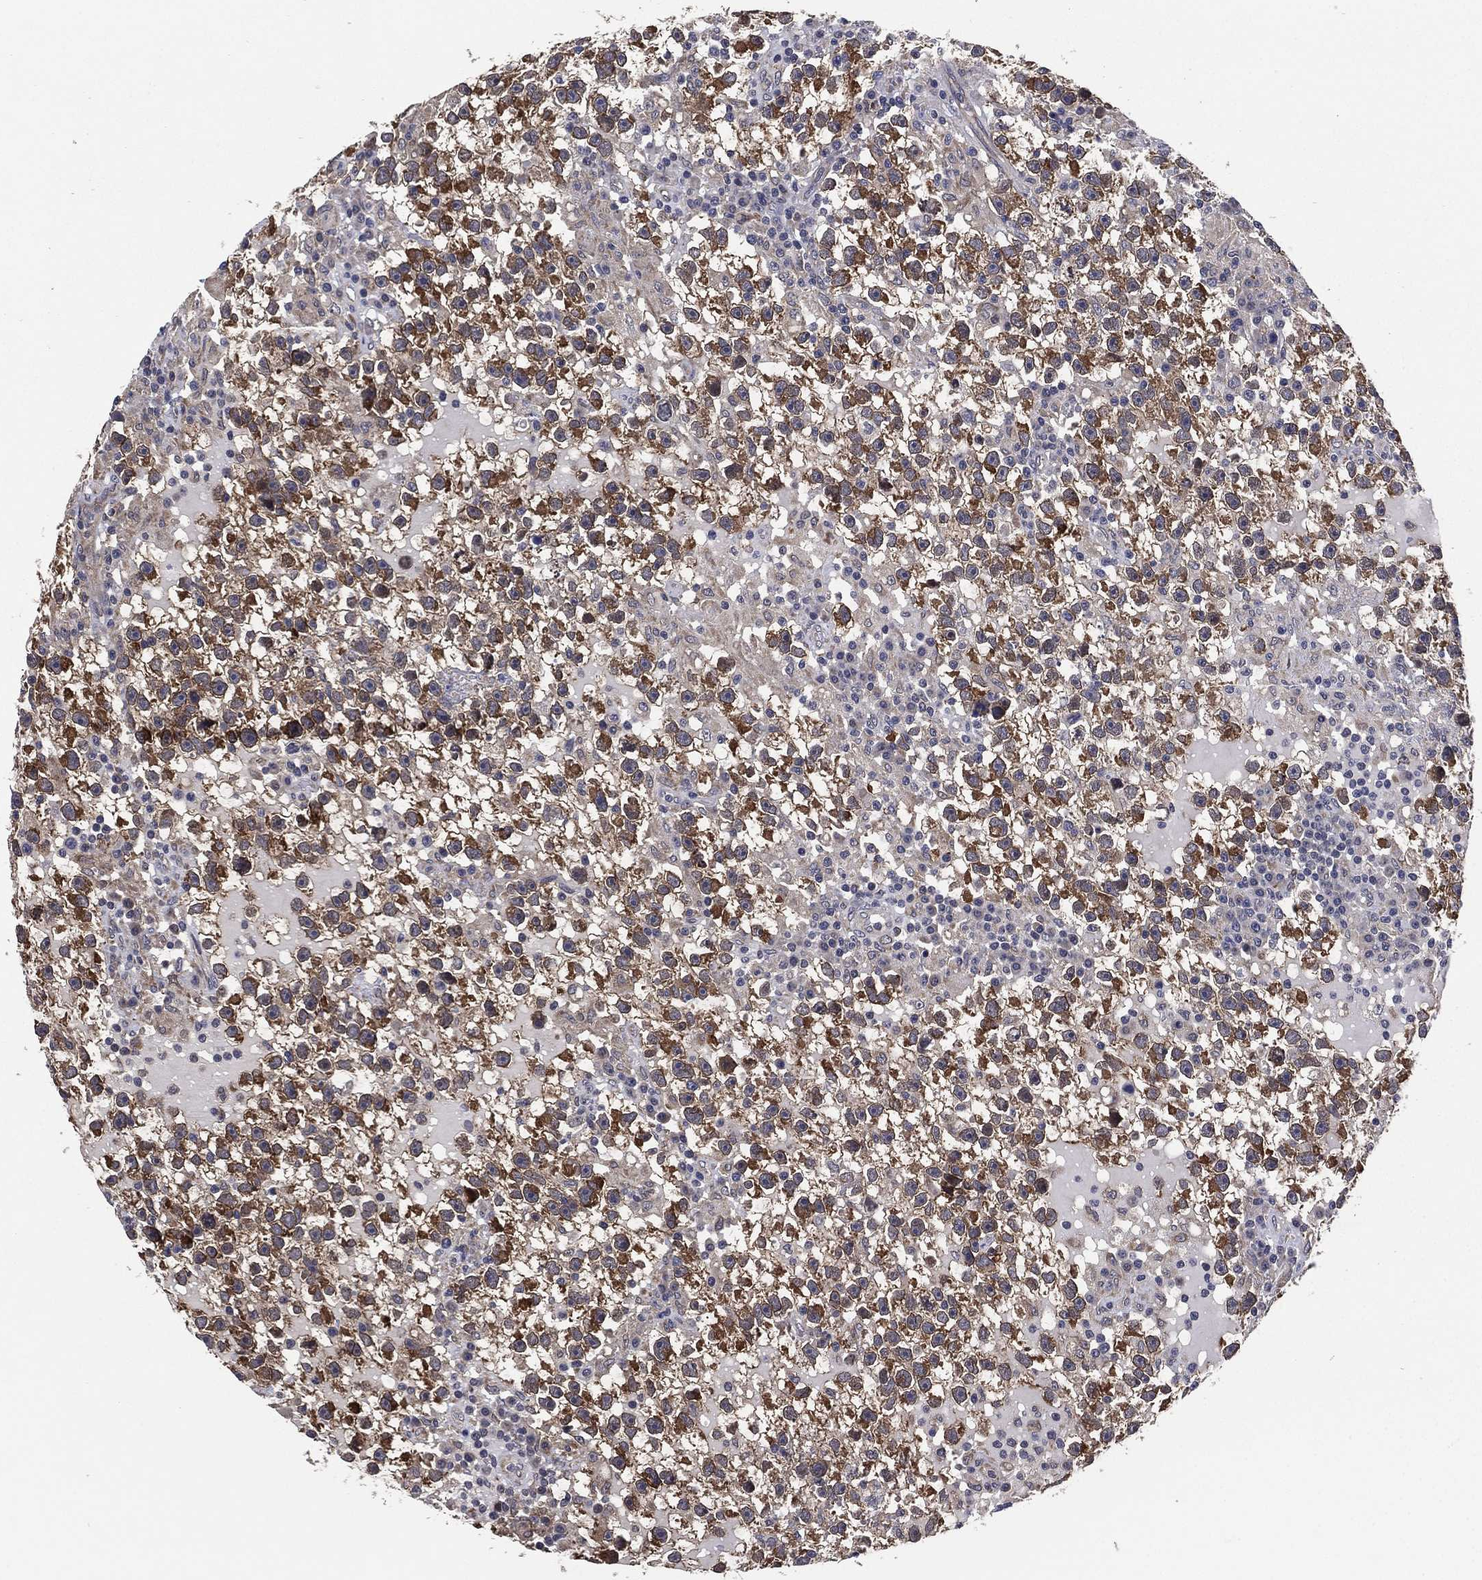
{"staining": {"intensity": "moderate", "quantity": "25%-75%", "location": "cytoplasmic/membranous"}, "tissue": "testis cancer", "cell_type": "Tumor cells", "image_type": "cancer", "snomed": [{"axis": "morphology", "description": "Seminoma, NOS"}, {"axis": "topography", "description": "Testis"}], "caption": "Protein staining of testis cancer tissue shows moderate cytoplasmic/membranous expression in approximately 25%-75% of tumor cells.", "gene": "SELENOO", "patient": {"sex": "male", "age": 47}}